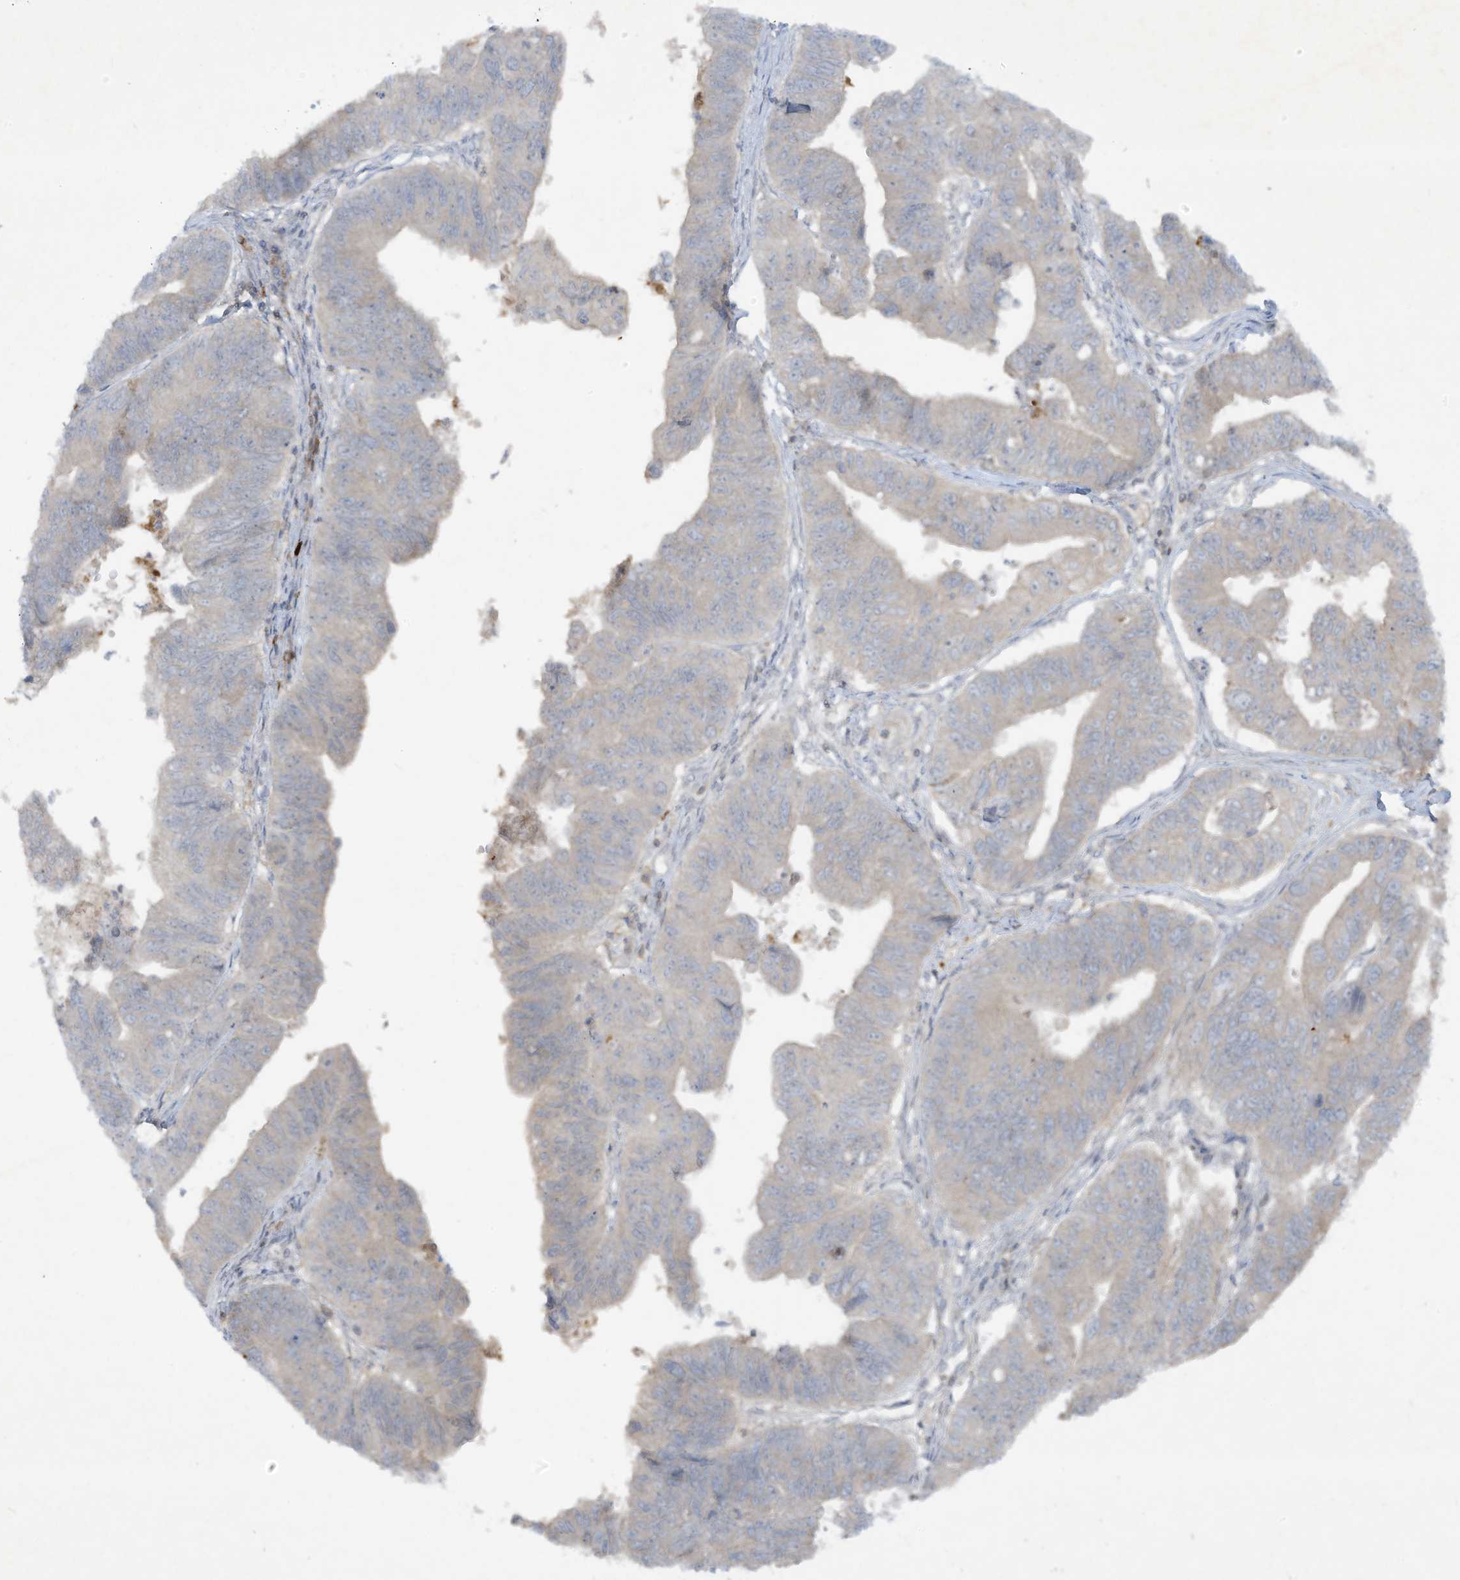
{"staining": {"intensity": "negative", "quantity": "none", "location": "none"}, "tissue": "stomach cancer", "cell_type": "Tumor cells", "image_type": "cancer", "snomed": [{"axis": "morphology", "description": "Adenocarcinoma, NOS"}, {"axis": "topography", "description": "Stomach"}], "caption": "The photomicrograph displays no staining of tumor cells in stomach cancer.", "gene": "FETUB", "patient": {"sex": "male", "age": 59}}